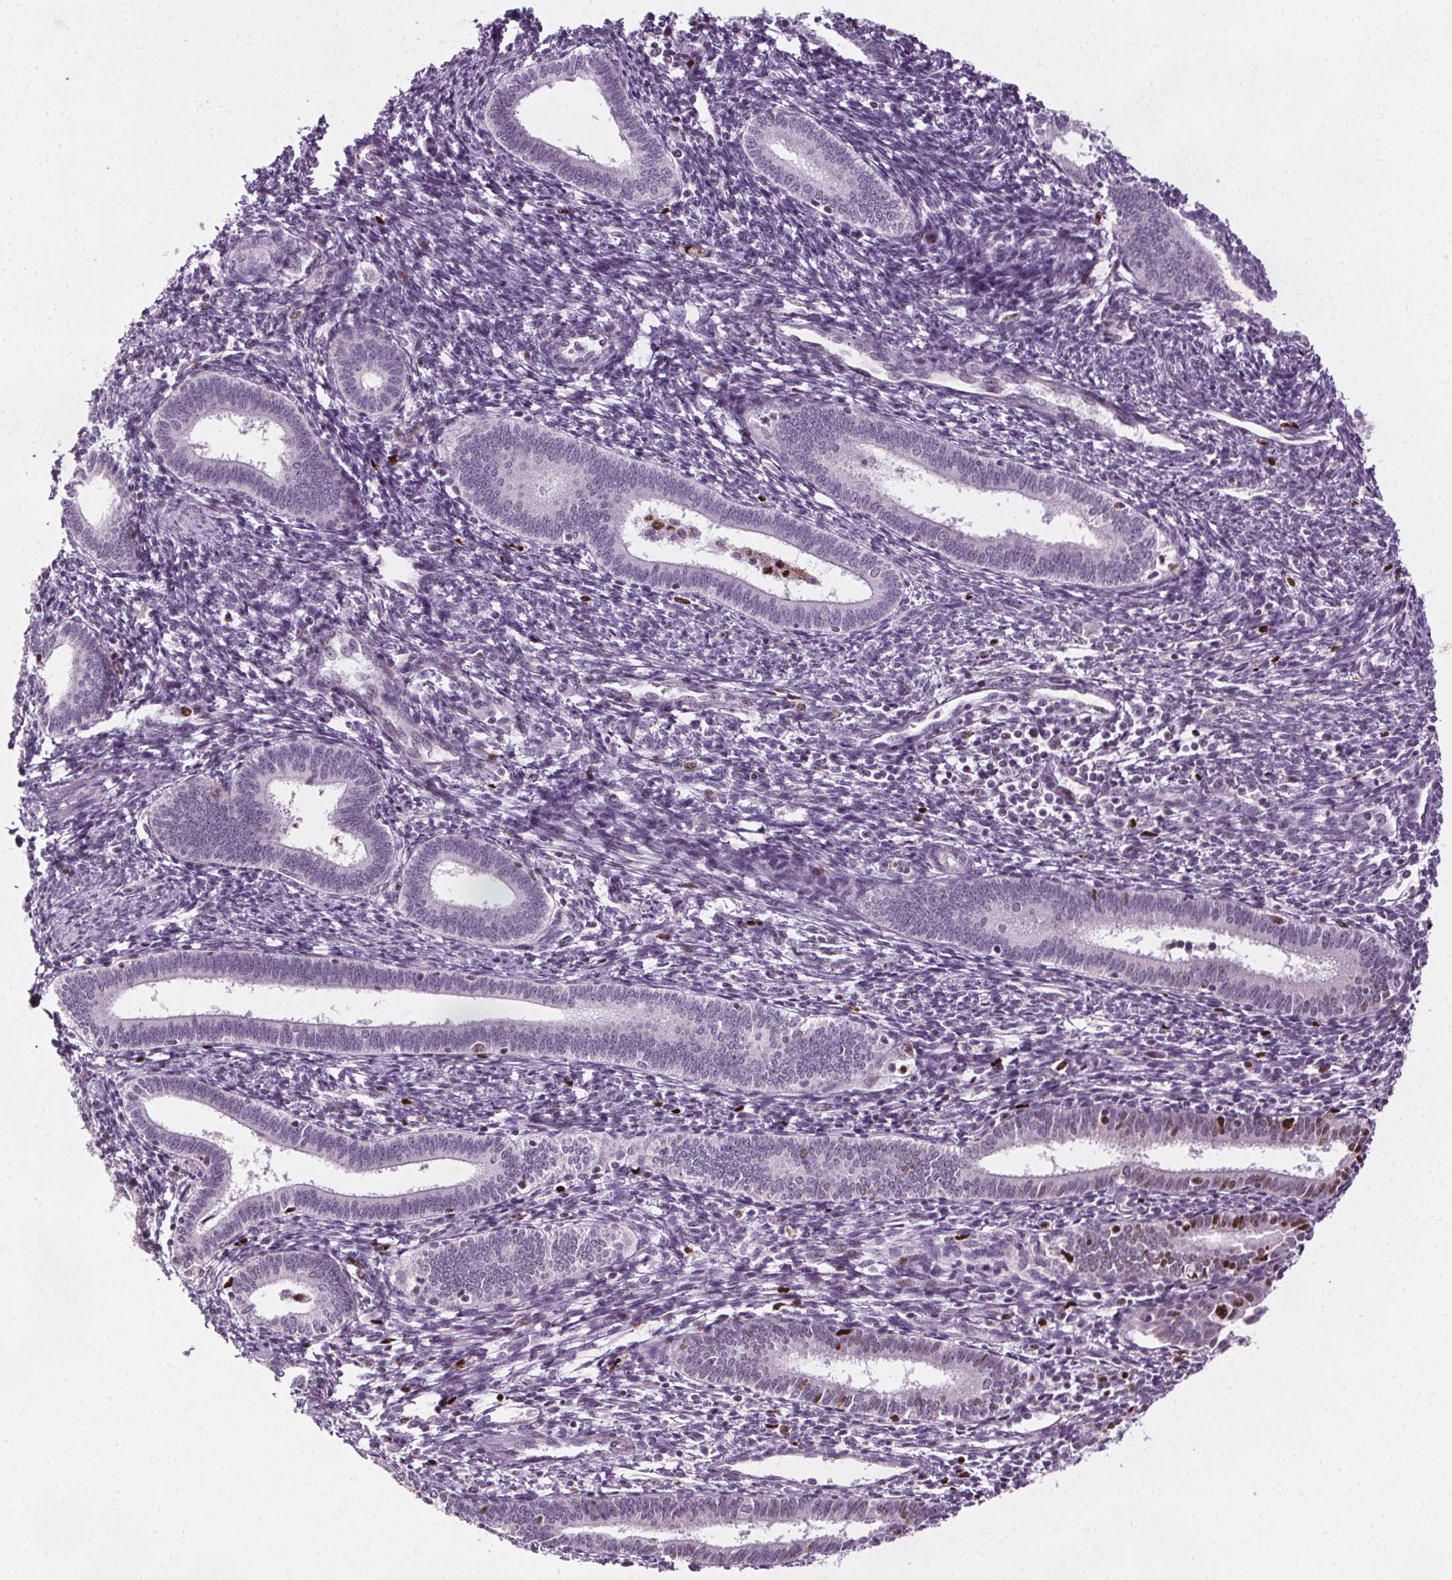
{"staining": {"intensity": "negative", "quantity": "none", "location": "none"}, "tissue": "endometrium", "cell_type": "Cells in endometrial stroma", "image_type": "normal", "snomed": [{"axis": "morphology", "description": "Normal tissue, NOS"}, {"axis": "topography", "description": "Endometrium"}], "caption": "Immunohistochemistry (IHC) micrograph of normal human endometrium stained for a protein (brown), which reveals no staining in cells in endometrial stroma. (Brightfield microscopy of DAB IHC at high magnification).", "gene": "CEBPA", "patient": {"sex": "female", "age": 41}}